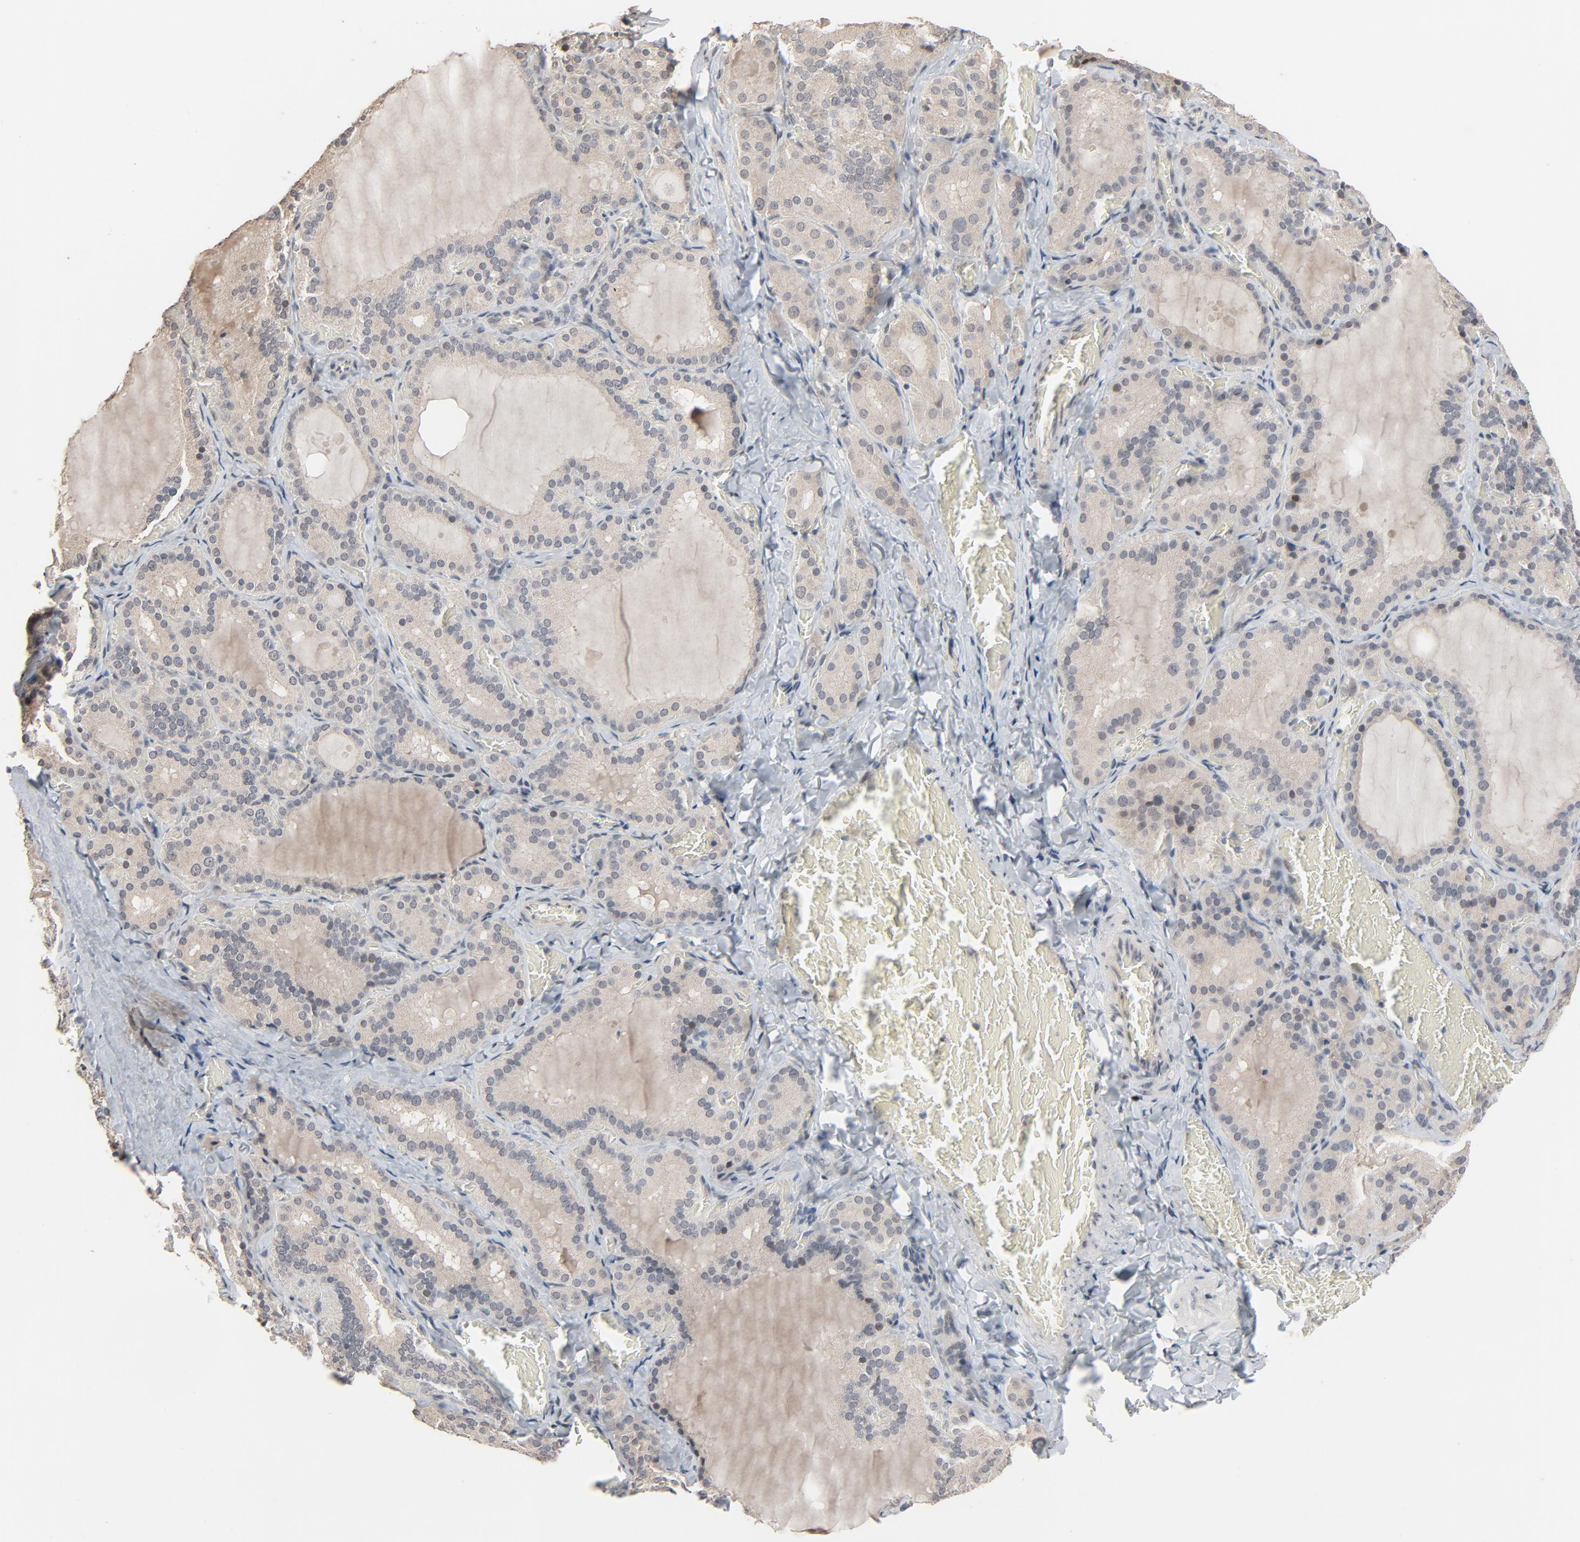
{"staining": {"intensity": "weak", "quantity": "25%-75%", "location": "cytoplasmic/membranous"}, "tissue": "thyroid gland", "cell_type": "Glandular cells", "image_type": "normal", "snomed": [{"axis": "morphology", "description": "Normal tissue, NOS"}, {"axis": "topography", "description": "Thyroid gland"}], "caption": "DAB (3,3'-diaminobenzidine) immunohistochemical staining of normal thyroid gland reveals weak cytoplasmic/membranous protein staining in approximately 25%-75% of glandular cells. (Brightfield microscopy of DAB IHC at high magnification).", "gene": "MT3", "patient": {"sex": "female", "age": 33}}